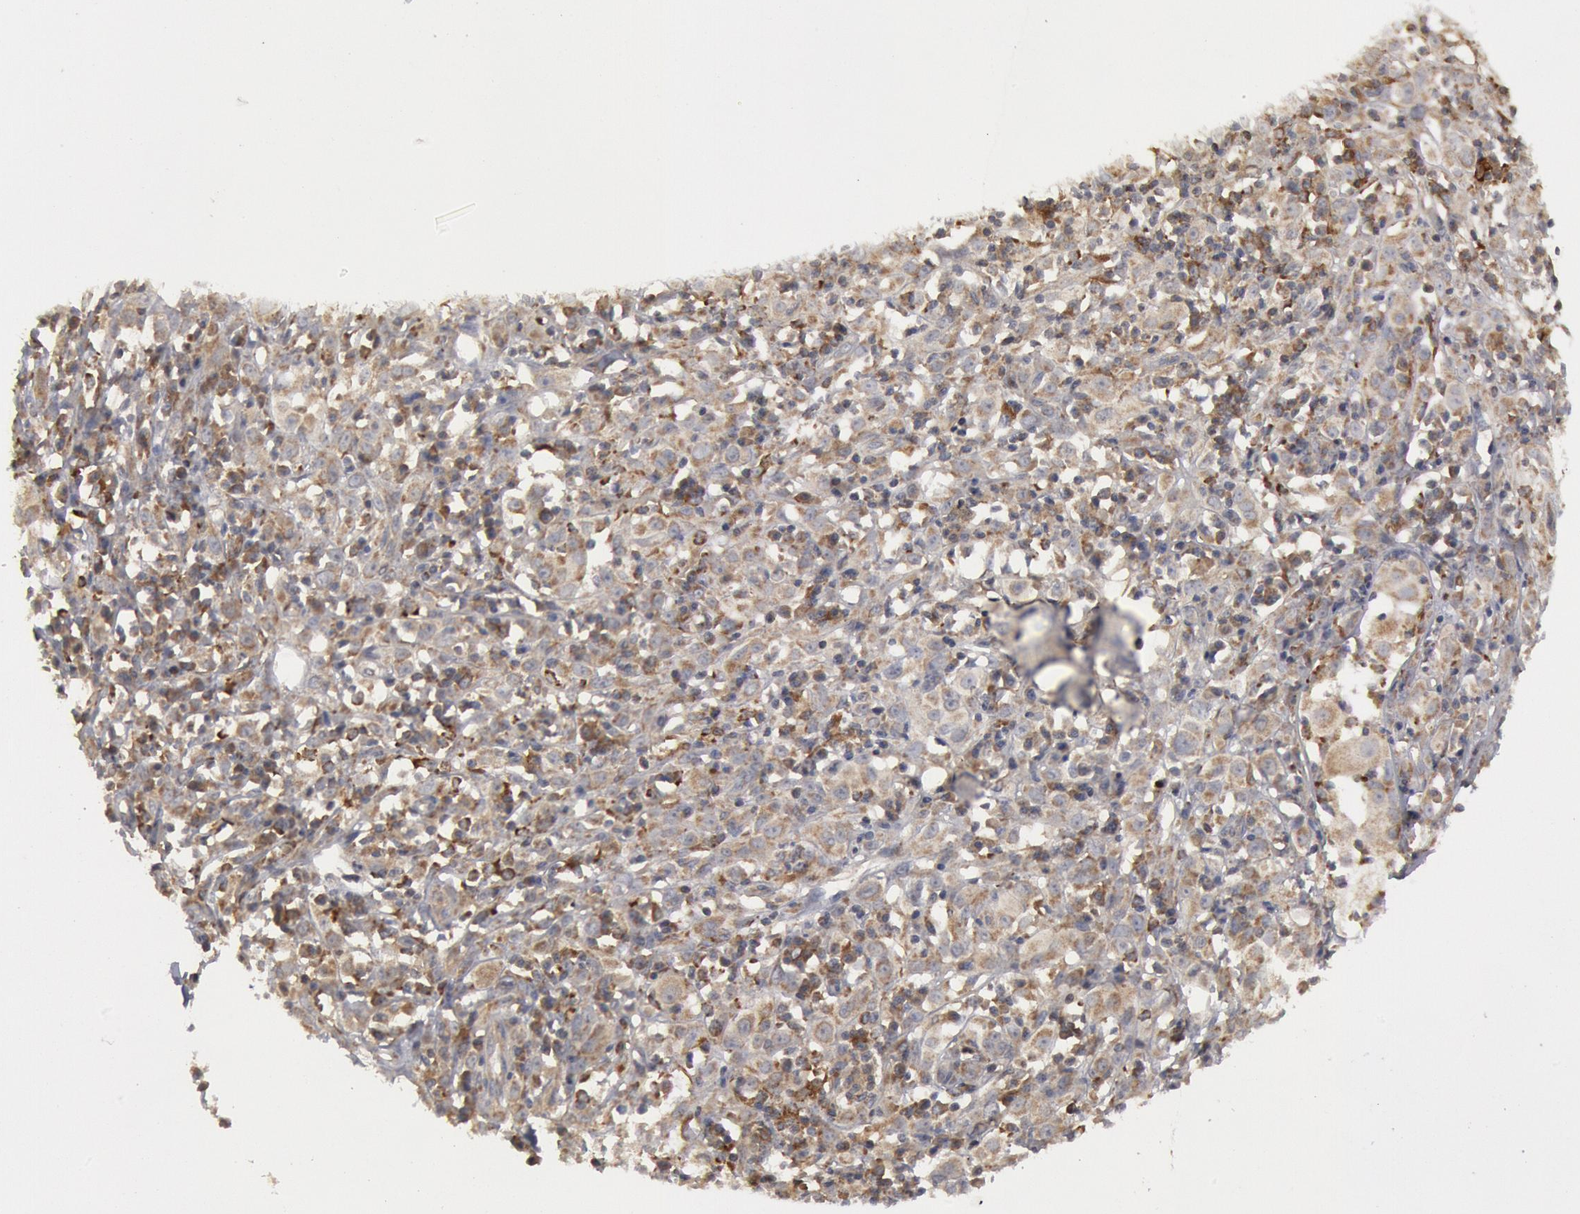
{"staining": {"intensity": "weak", "quantity": ">75%", "location": "cytoplasmic/membranous"}, "tissue": "melanoma", "cell_type": "Tumor cells", "image_type": "cancer", "snomed": [{"axis": "morphology", "description": "Malignant melanoma, NOS"}, {"axis": "topography", "description": "Skin"}], "caption": "Tumor cells reveal low levels of weak cytoplasmic/membranous positivity in approximately >75% of cells in human melanoma. The staining is performed using DAB brown chromogen to label protein expression. The nuclei are counter-stained blue using hematoxylin.", "gene": "OSBPL8", "patient": {"sex": "female", "age": 52}}